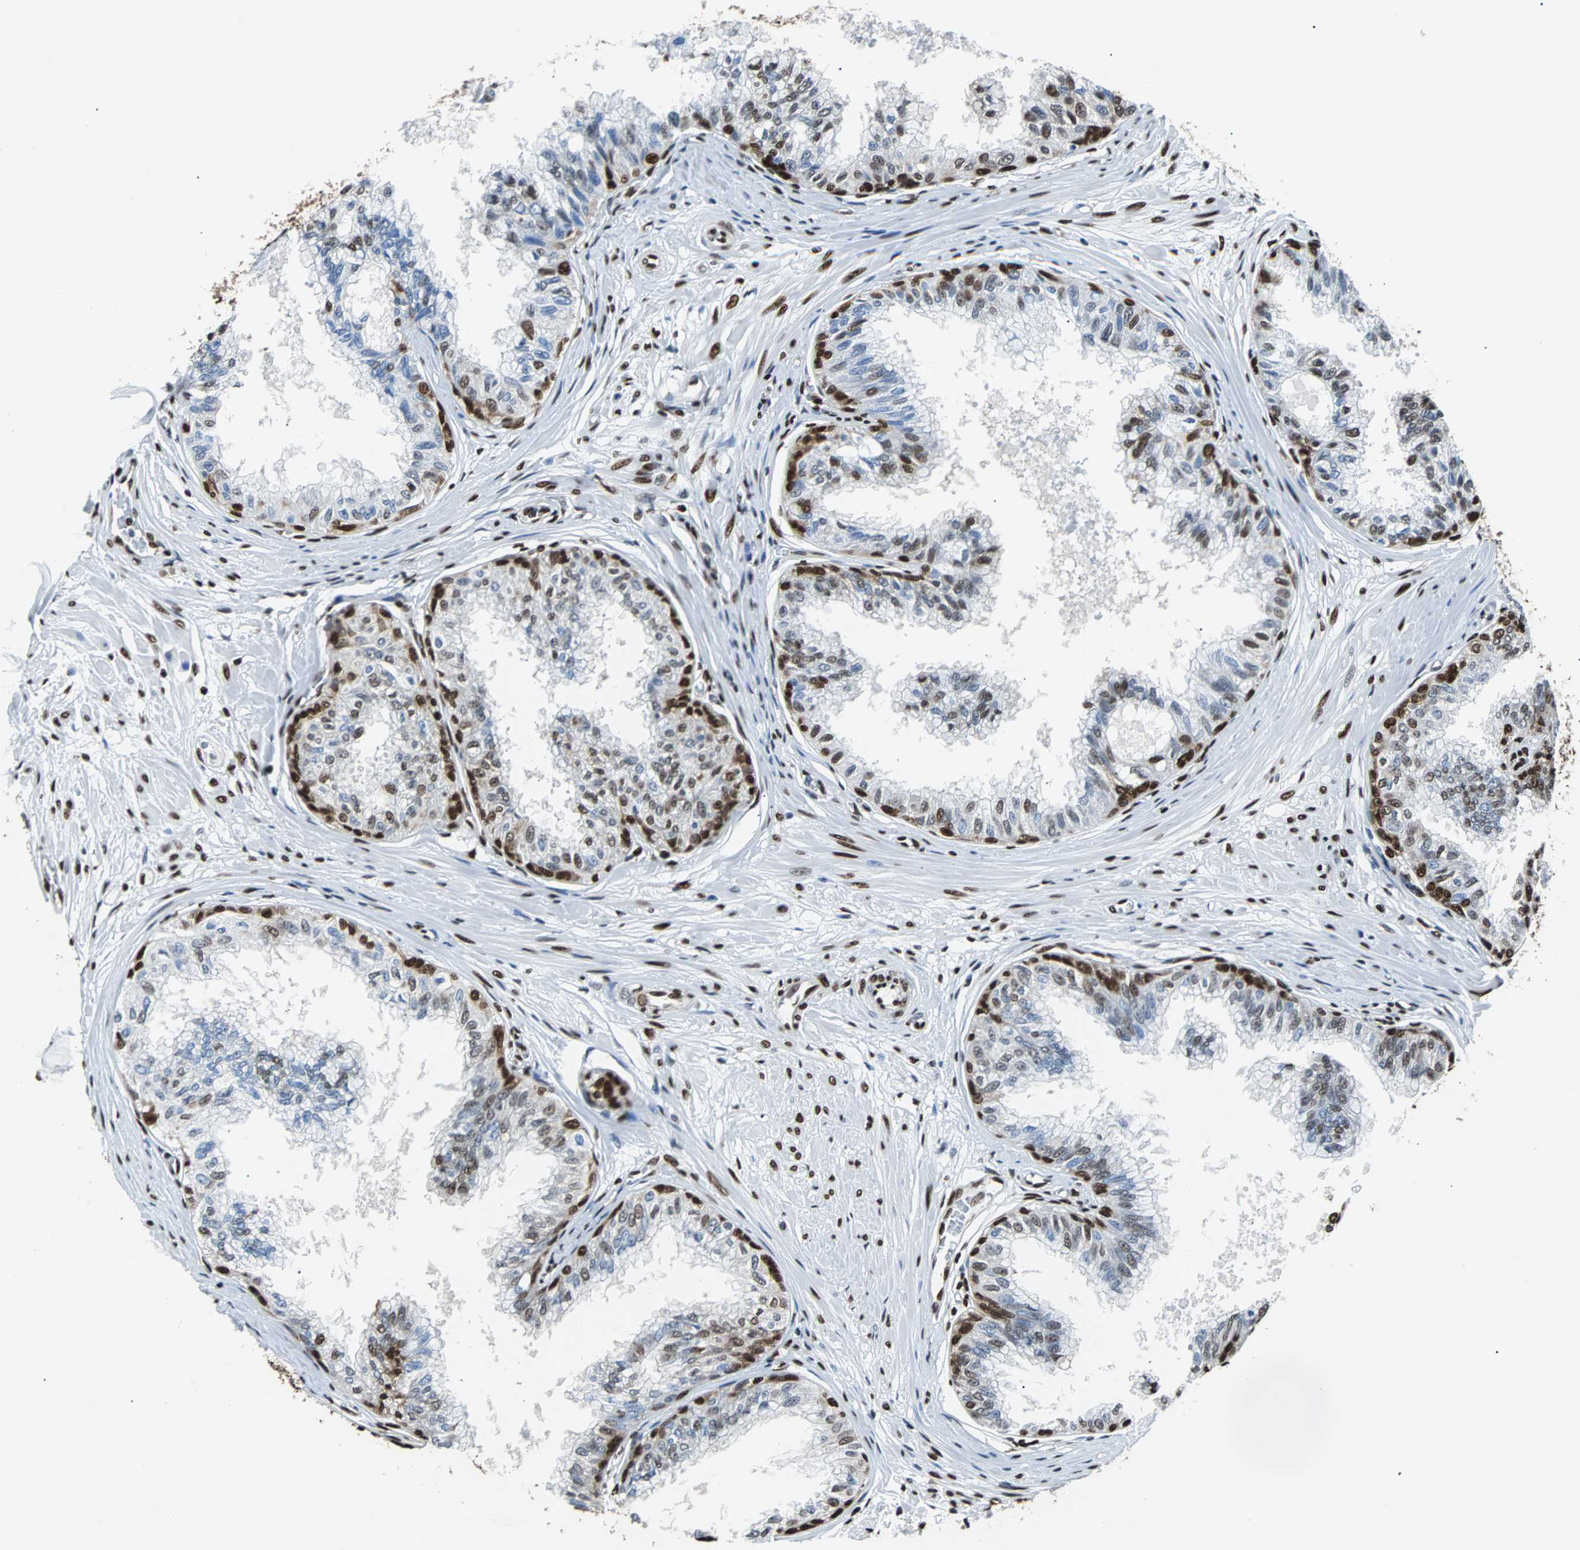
{"staining": {"intensity": "strong", "quantity": ">75%", "location": "nuclear"}, "tissue": "prostate", "cell_type": "Glandular cells", "image_type": "normal", "snomed": [{"axis": "morphology", "description": "Normal tissue, NOS"}, {"axis": "topography", "description": "Prostate"}, {"axis": "topography", "description": "Seminal veicle"}], "caption": "About >75% of glandular cells in normal prostate demonstrate strong nuclear protein expression as visualized by brown immunohistochemical staining.", "gene": "FUBP1", "patient": {"sex": "male", "age": 60}}